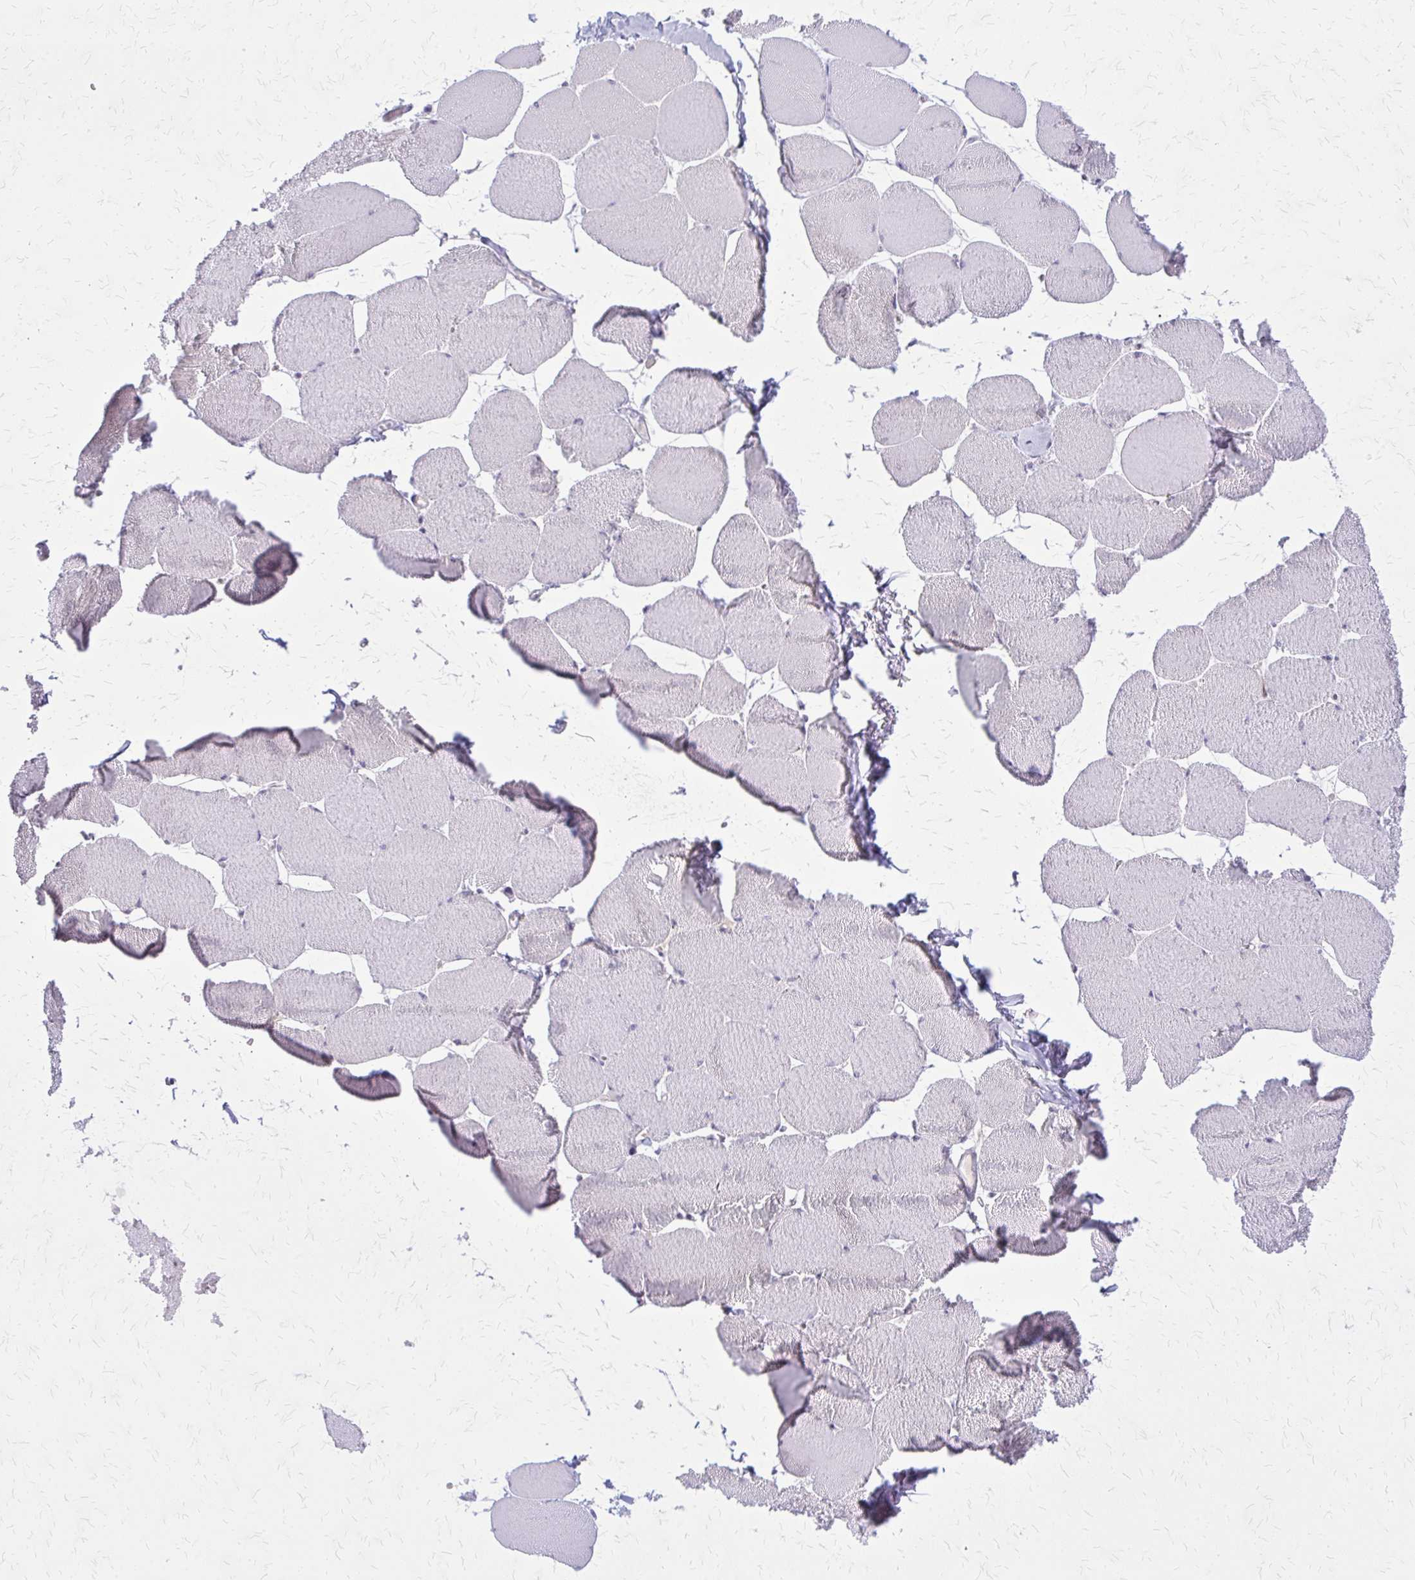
{"staining": {"intensity": "negative", "quantity": "none", "location": "none"}, "tissue": "skeletal muscle", "cell_type": "Myocytes", "image_type": "normal", "snomed": [{"axis": "morphology", "description": "Normal tissue, NOS"}, {"axis": "topography", "description": "Skeletal muscle"}], "caption": "IHC image of benign human skeletal muscle stained for a protein (brown), which reveals no staining in myocytes.", "gene": "GLRX", "patient": {"sex": "female", "age": 75}}